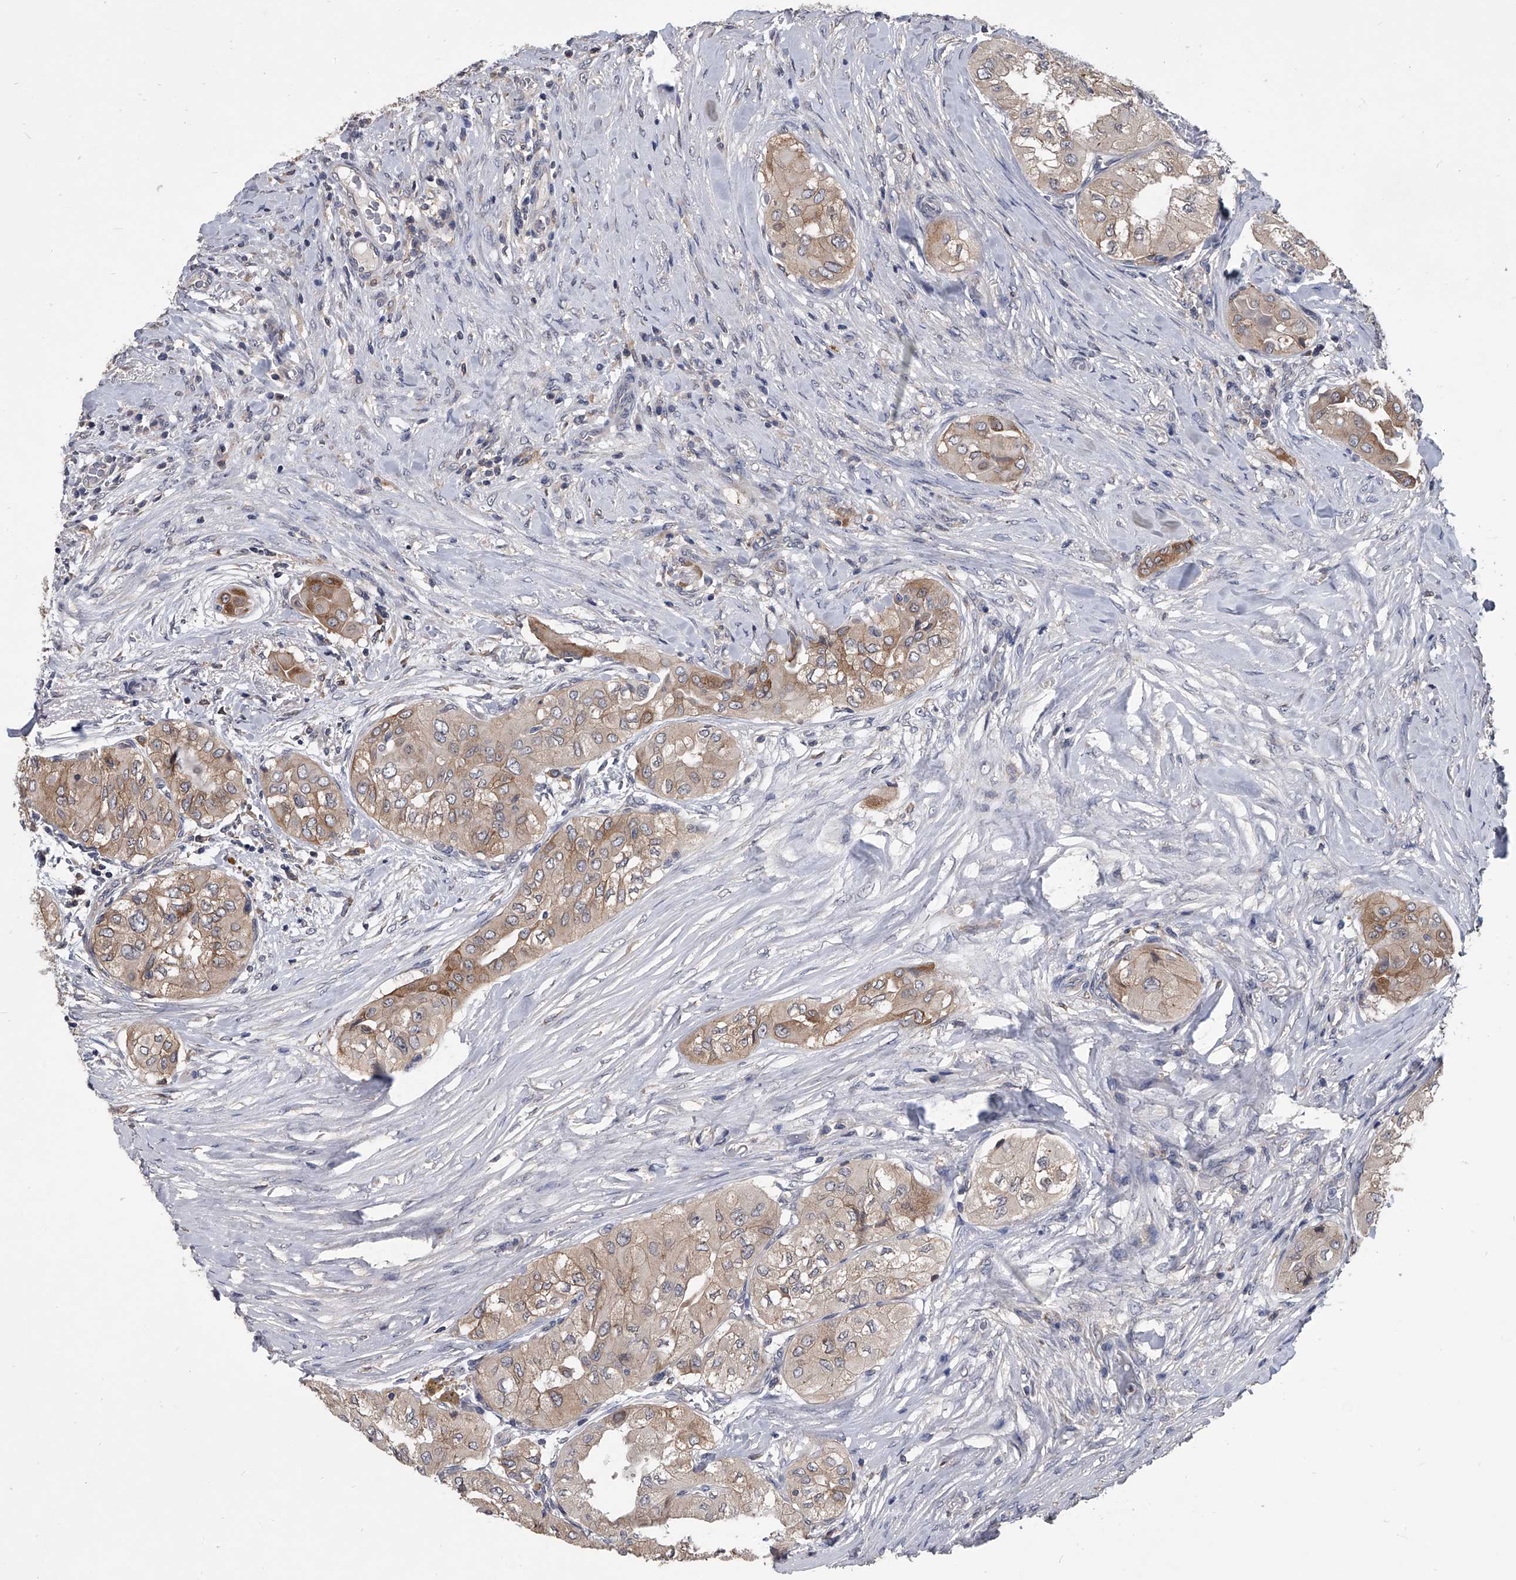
{"staining": {"intensity": "moderate", "quantity": "25%-75%", "location": "cytoplasmic/membranous"}, "tissue": "thyroid cancer", "cell_type": "Tumor cells", "image_type": "cancer", "snomed": [{"axis": "morphology", "description": "Papillary adenocarcinoma, NOS"}, {"axis": "topography", "description": "Thyroid gland"}], "caption": "A histopathology image of human thyroid cancer (papillary adenocarcinoma) stained for a protein exhibits moderate cytoplasmic/membranous brown staining in tumor cells.", "gene": "MAP4K3", "patient": {"sex": "female", "age": 59}}